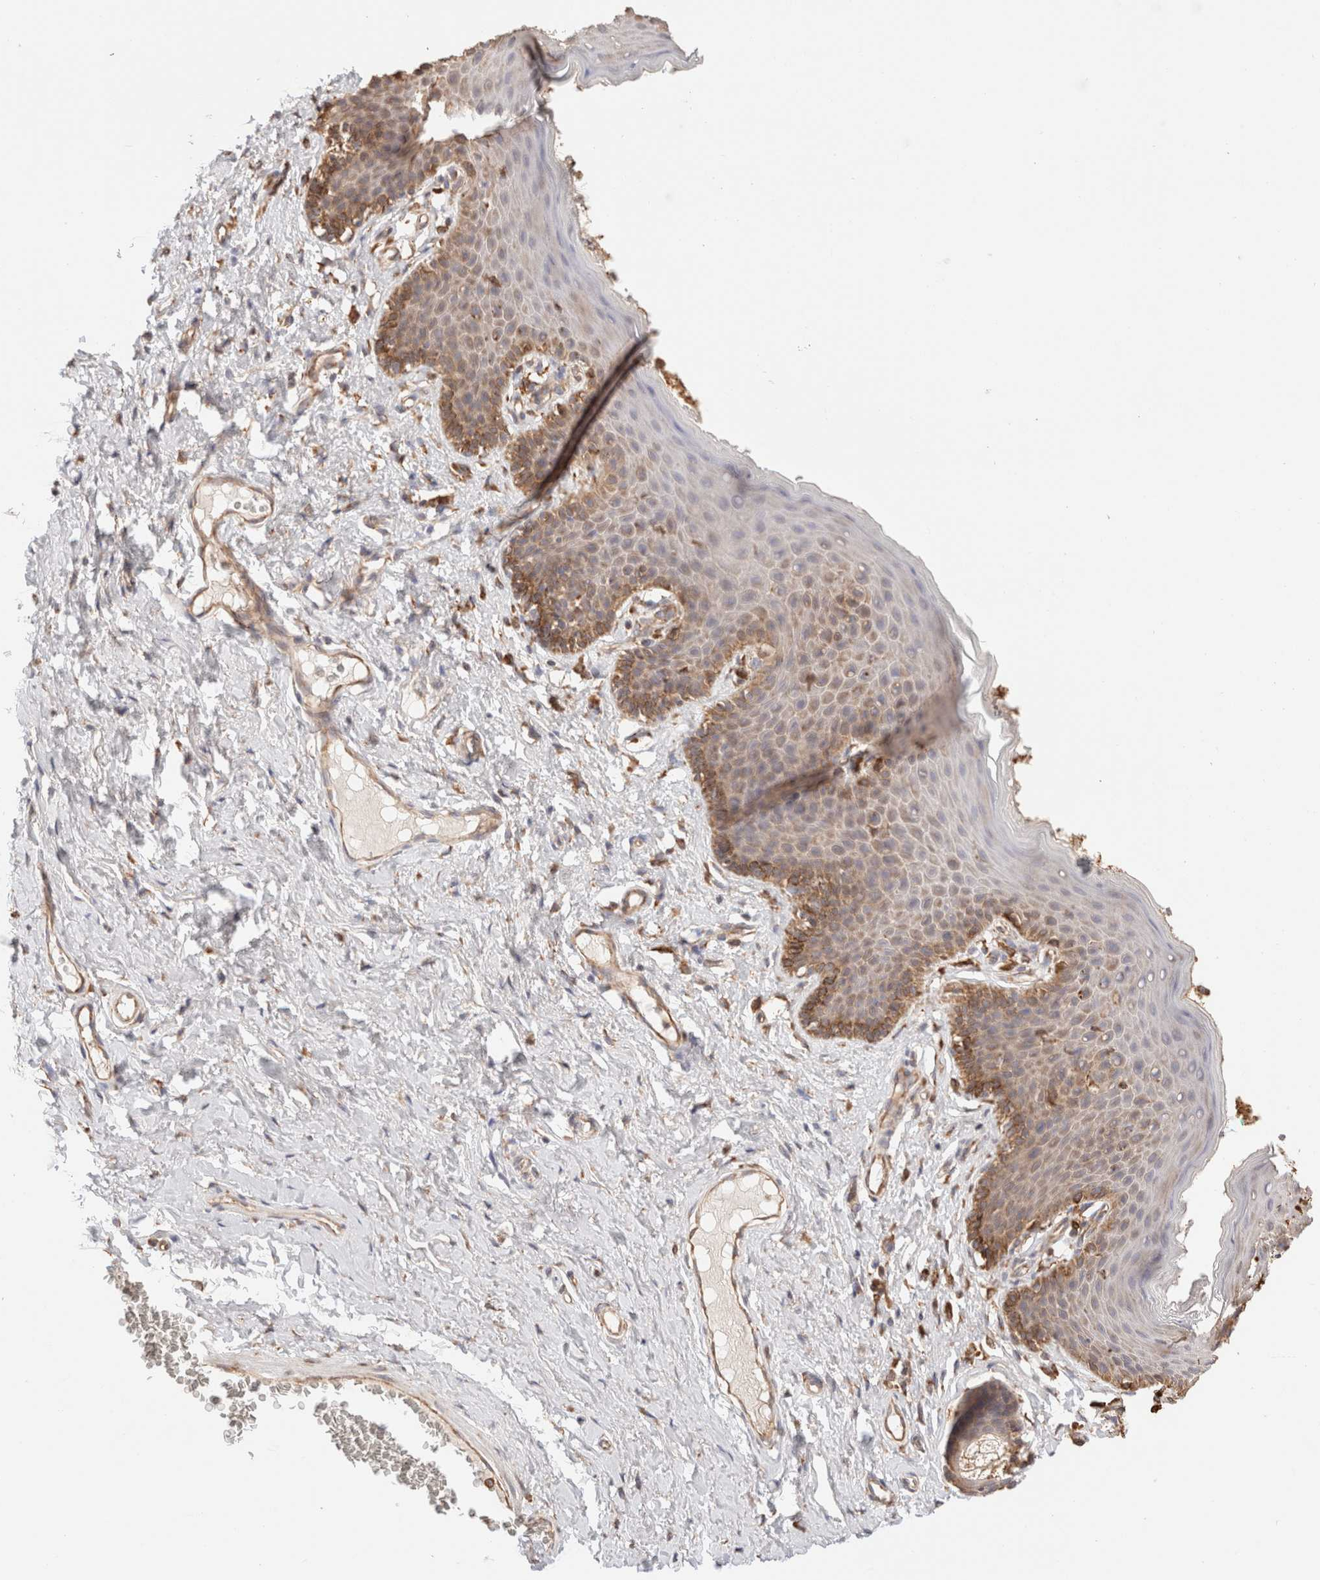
{"staining": {"intensity": "moderate", "quantity": ">75%", "location": "cytoplasmic/membranous"}, "tissue": "skin", "cell_type": "Epidermal cells", "image_type": "normal", "snomed": [{"axis": "morphology", "description": "Normal tissue, NOS"}, {"axis": "topography", "description": "Vulva"}], "caption": "Approximately >75% of epidermal cells in normal skin show moderate cytoplasmic/membranous protein staining as visualized by brown immunohistochemical staining.", "gene": "FER", "patient": {"sex": "female", "age": 66}}